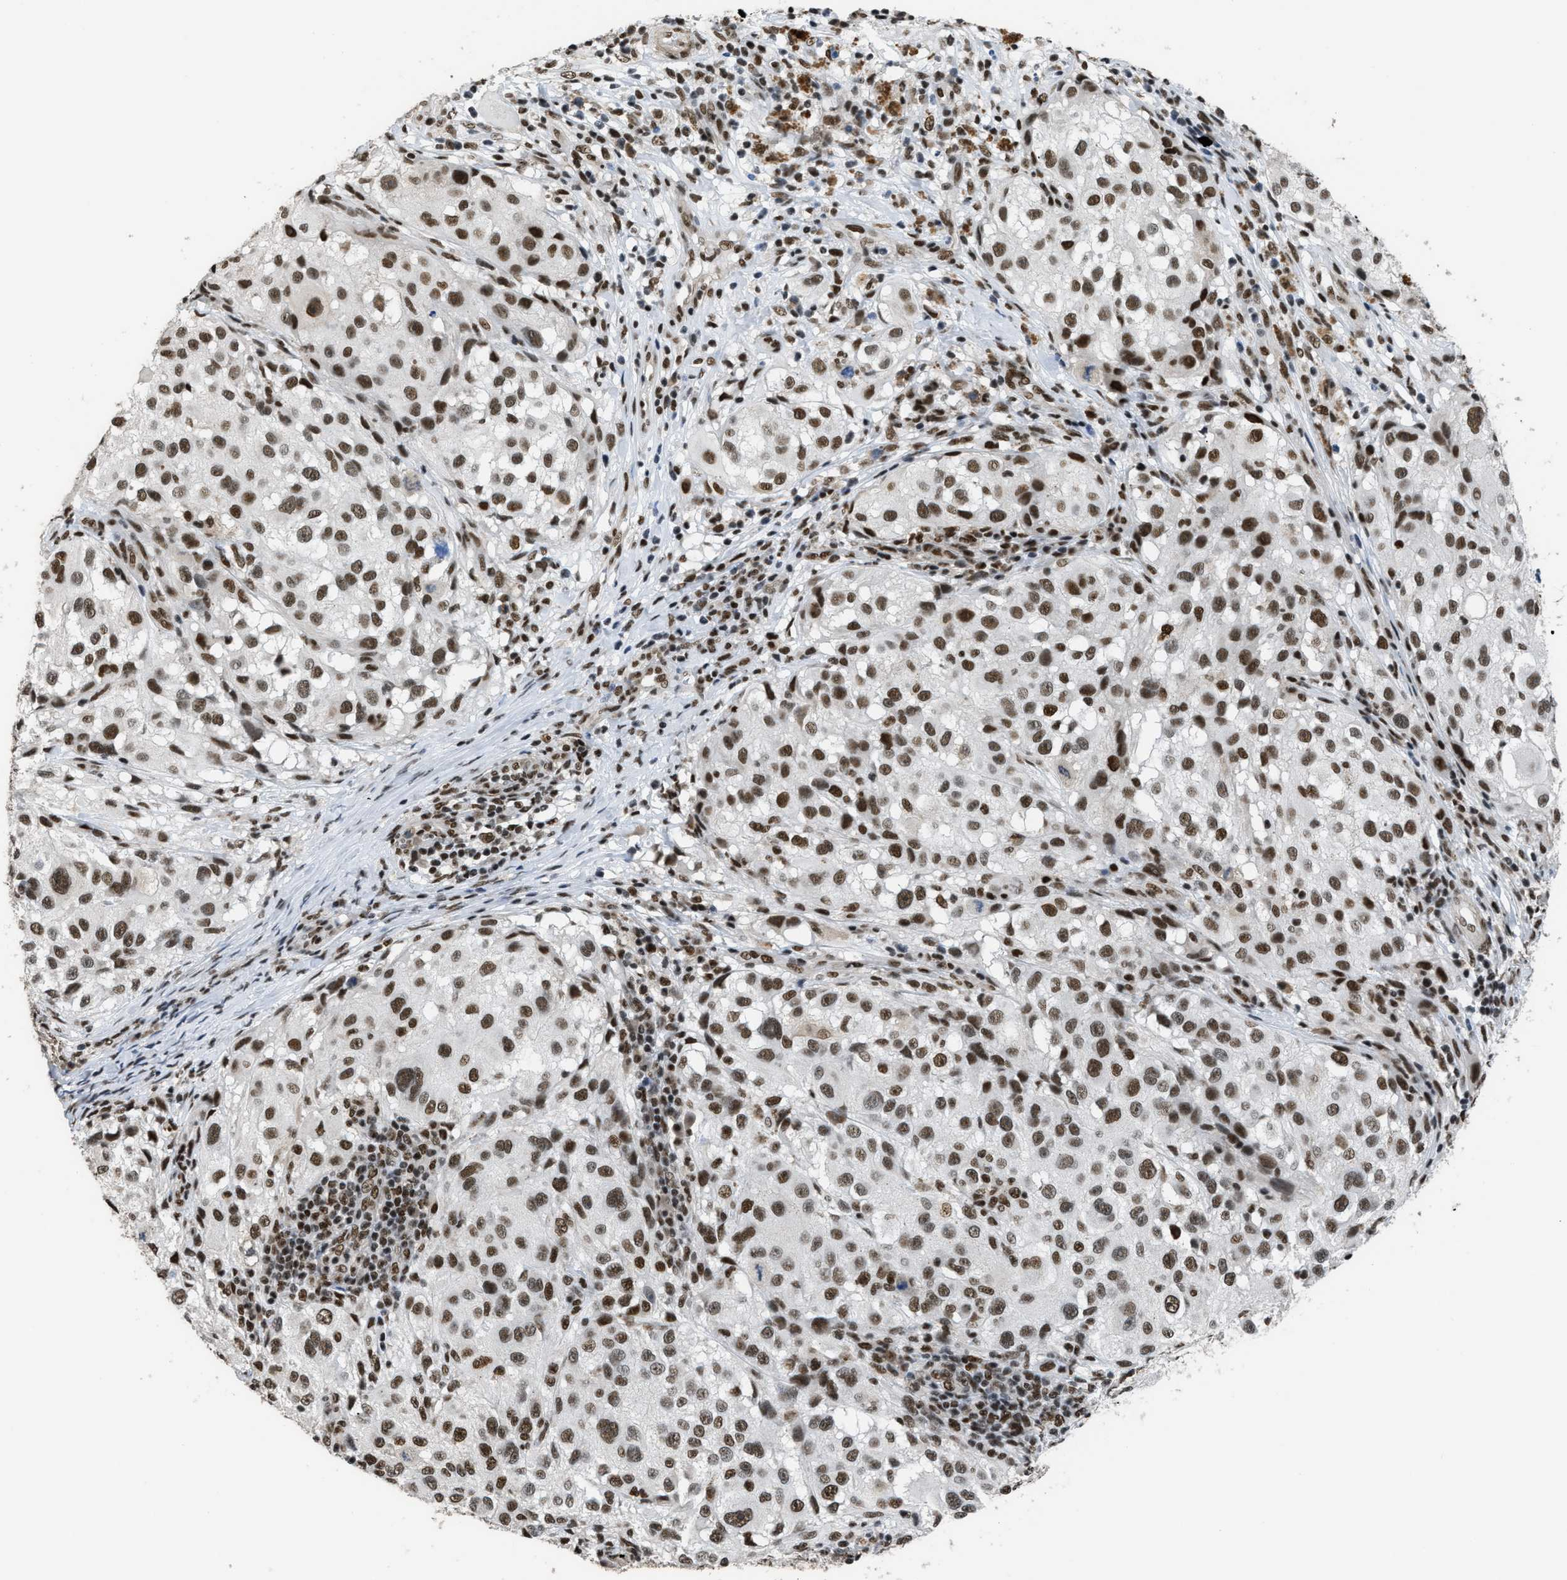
{"staining": {"intensity": "strong", "quantity": ">75%", "location": "nuclear"}, "tissue": "melanoma", "cell_type": "Tumor cells", "image_type": "cancer", "snomed": [{"axis": "morphology", "description": "Necrosis, NOS"}, {"axis": "morphology", "description": "Malignant melanoma, NOS"}, {"axis": "topography", "description": "Skin"}], "caption": "Immunohistochemical staining of malignant melanoma reveals high levels of strong nuclear expression in about >75% of tumor cells. The staining was performed using DAB (3,3'-diaminobenzidine) to visualize the protein expression in brown, while the nuclei were stained in blue with hematoxylin (Magnification: 20x).", "gene": "SCAF4", "patient": {"sex": "female", "age": 87}}